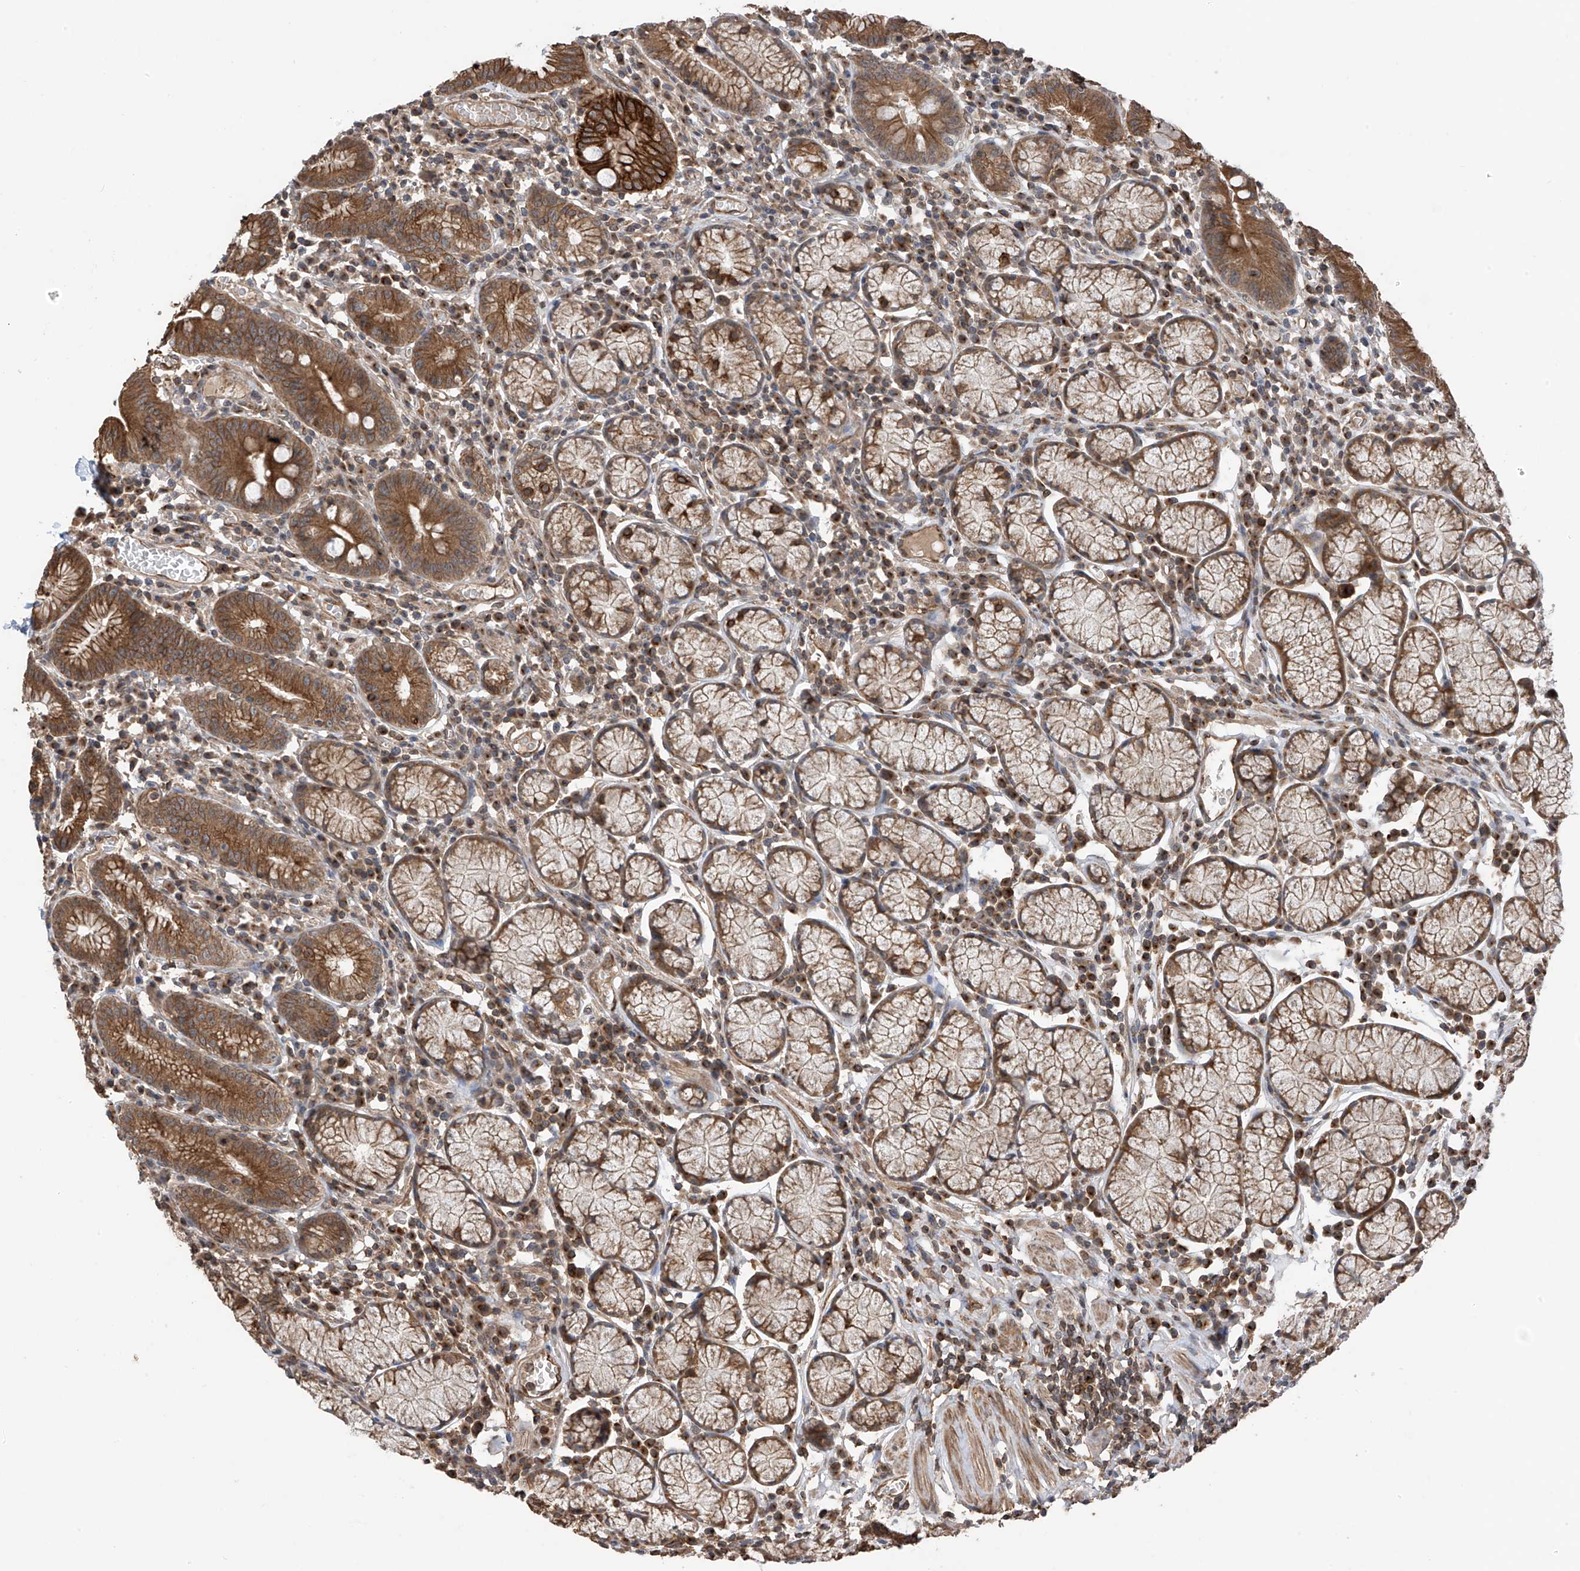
{"staining": {"intensity": "strong", "quantity": ">75%", "location": "cytoplasmic/membranous"}, "tissue": "stomach", "cell_type": "Glandular cells", "image_type": "normal", "snomed": [{"axis": "morphology", "description": "Normal tissue, NOS"}, {"axis": "topography", "description": "Stomach"}], "caption": "A high amount of strong cytoplasmic/membranous positivity is present in about >75% of glandular cells in normal stomach.", "gene": "RPAIN", "patient": {"sex": "male", "age": 55}}